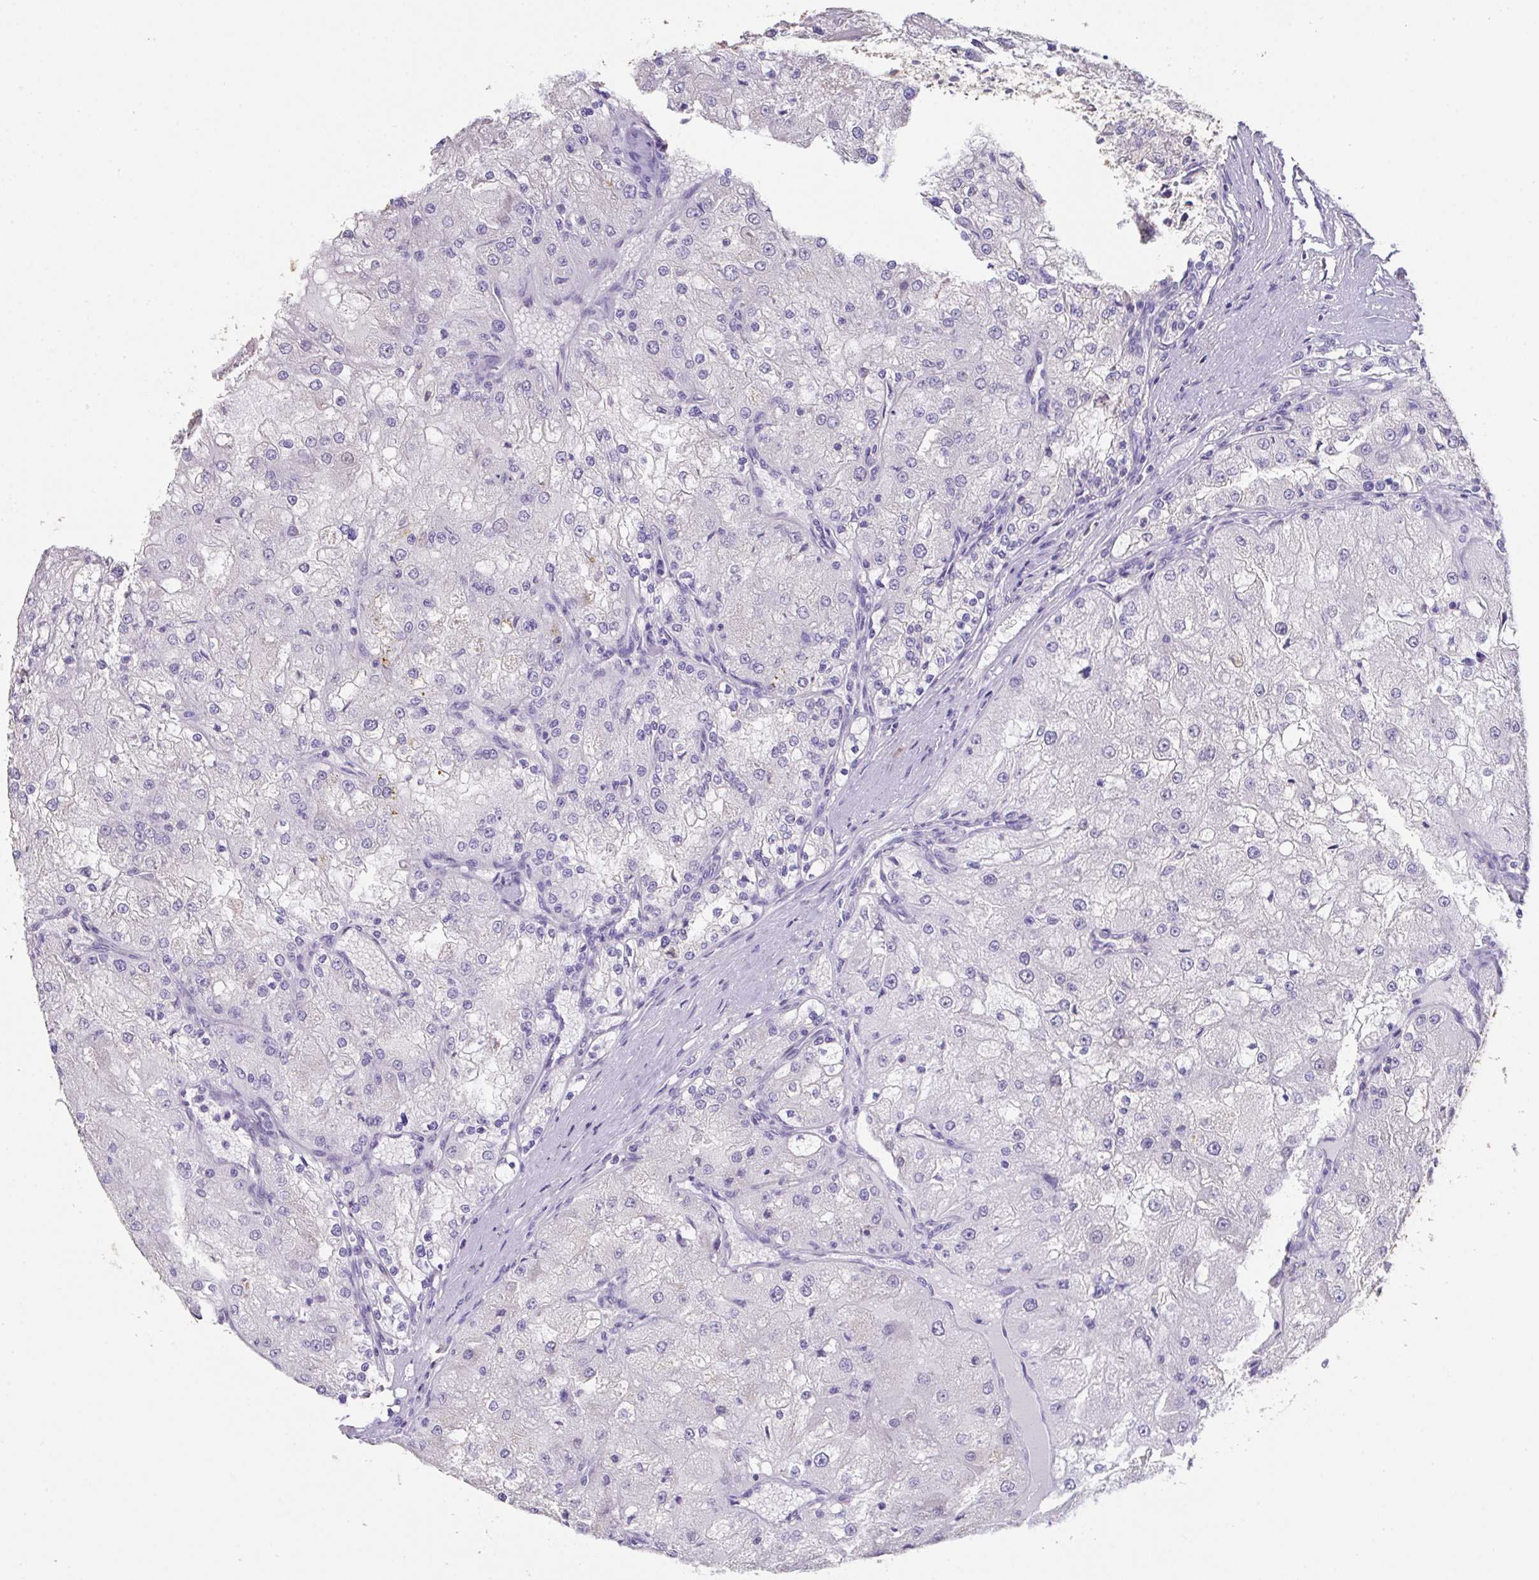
{"staining": {"intensity": "negative", "quantity": "none", "location": "none"}, "tissue": "renal cancer", "cell_type": "Tumor cells", "image_type": "cancer", "snomed": [{"axis": "morphology", "description": "Adenocarcinoma, NOS"}, {"axis": "topography", "description": "Kidney"}], "caption": "The photomicrograph demonstrates no staining of tumor cells in renal cancer.", "gene": "IL23R", "patient": {"sex": "female", "age": 74}}